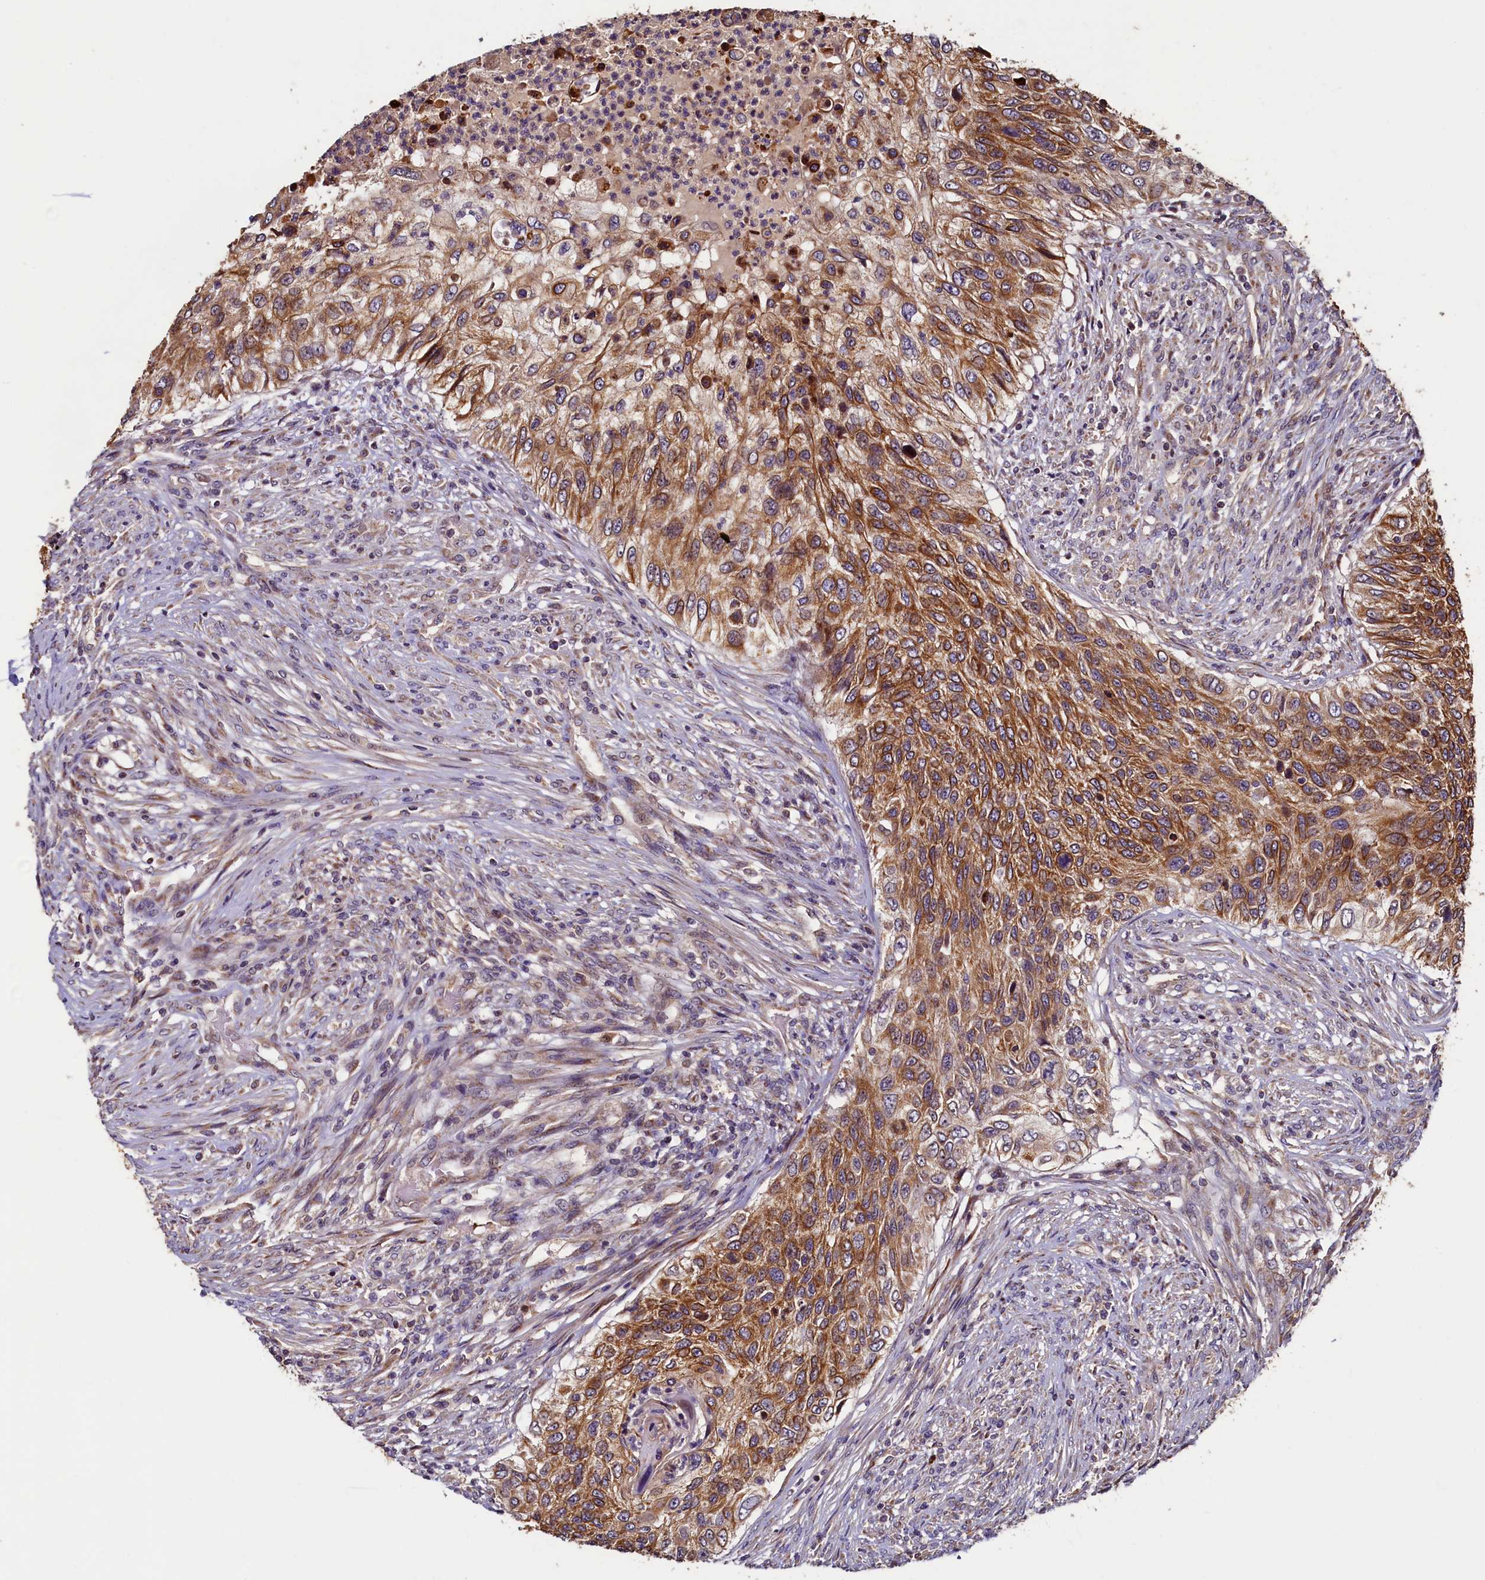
{"staining": {"intensity": "moderate", "quantity": ">75%", "location": "cytoplasmic/membranous"}, "tissue": "urothelial cancer", "cell_type": "Tumor cells", "image_type": "cancer", "snomed": [{"axis": "morphology", "description": "Urothelial carcinoma, High grade"}, {"axis": "topography", "description": "Urinary bladder"}], "caption": "A high-resolution histopathology image shows immunohistochemistry (IHC) staining of urothelial cancer, which reveals moderate cytoplasmic/membranous expression in approximately >75% of tumor cells.", "gene": "NCKAP5L", "patient": {"sex": "female", "age": 60}}